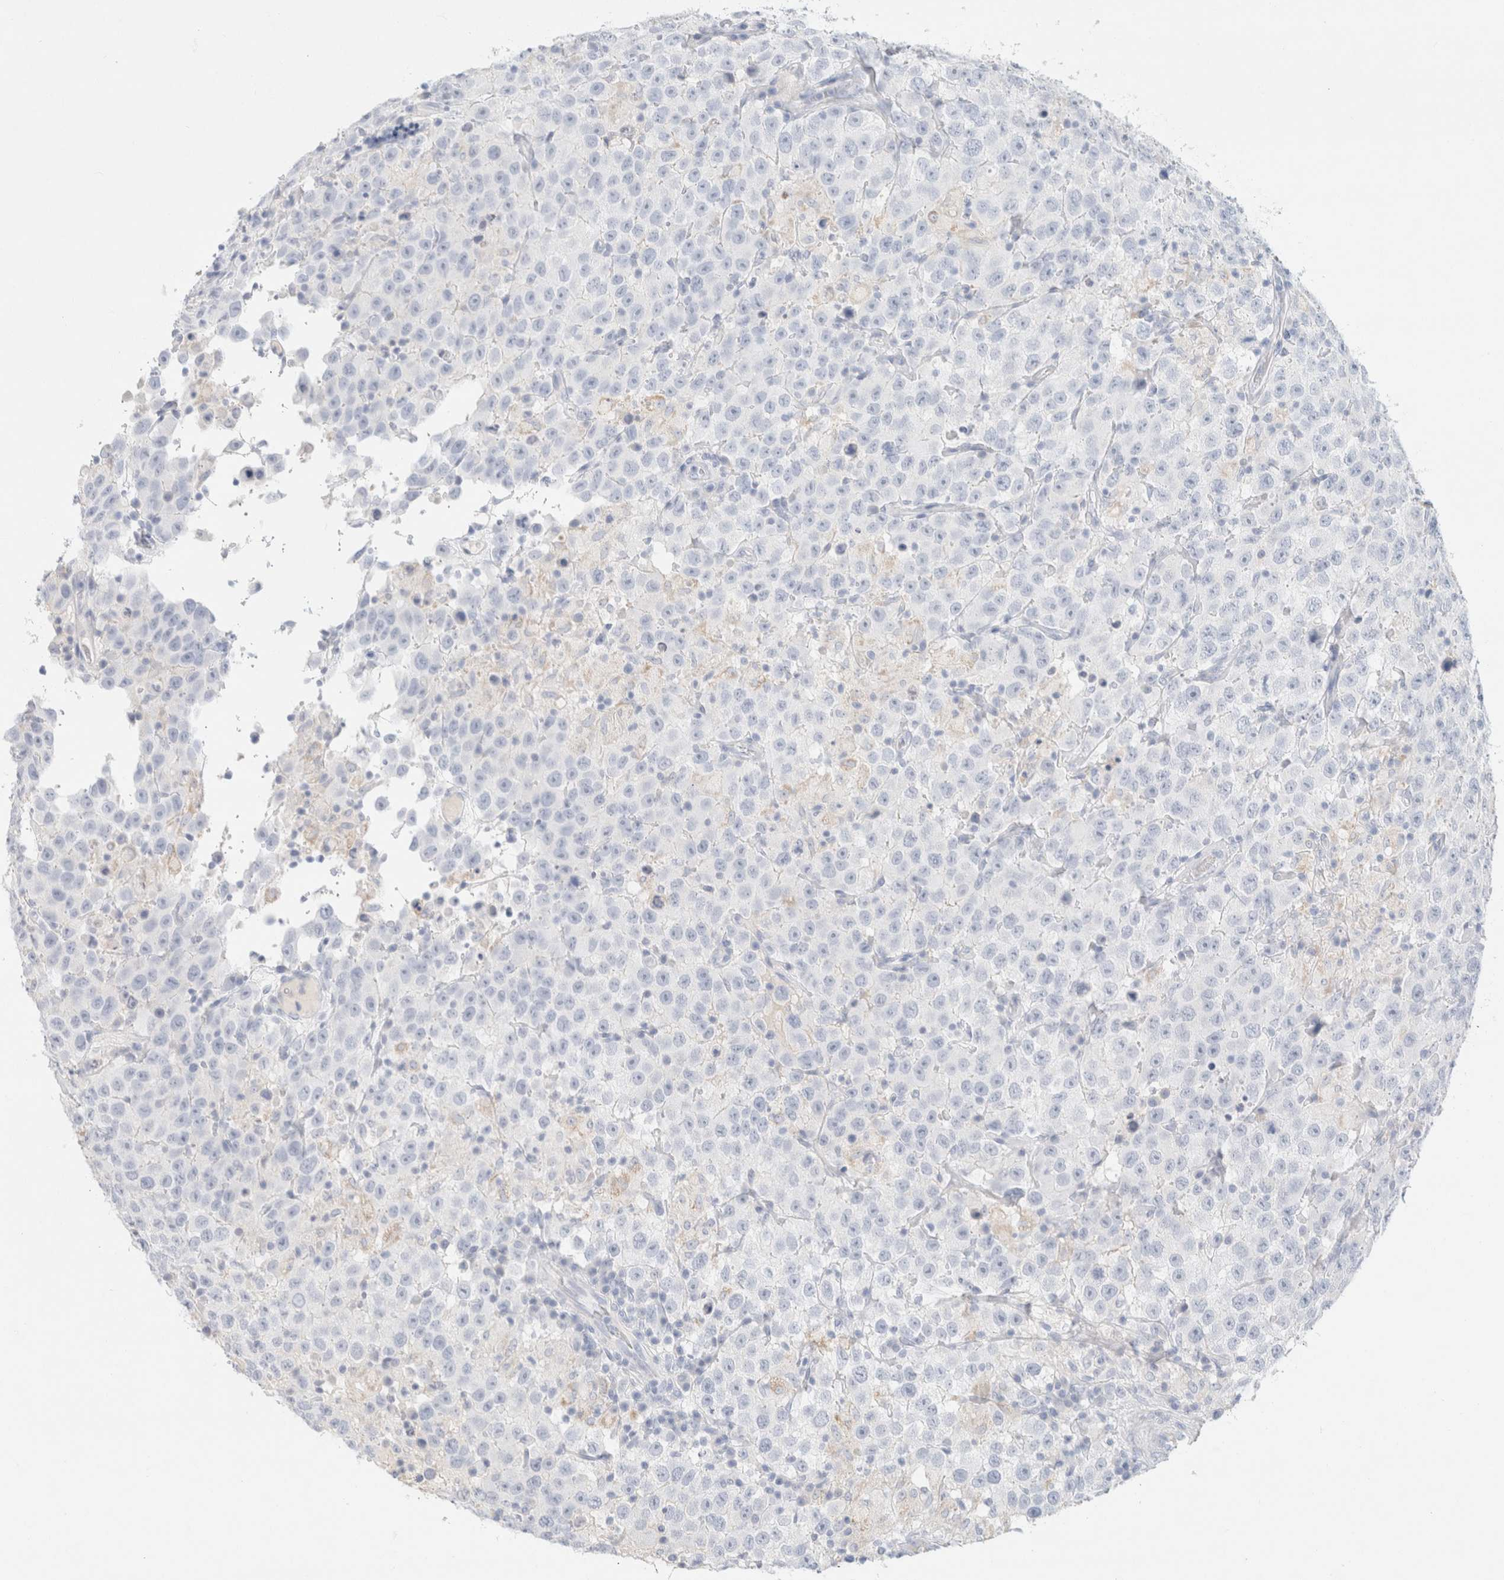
{"staining": {"intensity": "negative", "quantity": "none", "location": "none"}, "tissue": "testis cancer", "cell_type": "Tumor cells", "image_type": "cancer", "snomed": [{"axis": "morphology", "description": "Seminoma, NOS"}, {"axis": "topography", "description": "Testis"}], "caption": "This is an immunohistochemistry micrograph of human testis seminoma. There is no expression in tumor cells.", "gene": "CPQ", "patient": {"sex": "male", "age": 41}}